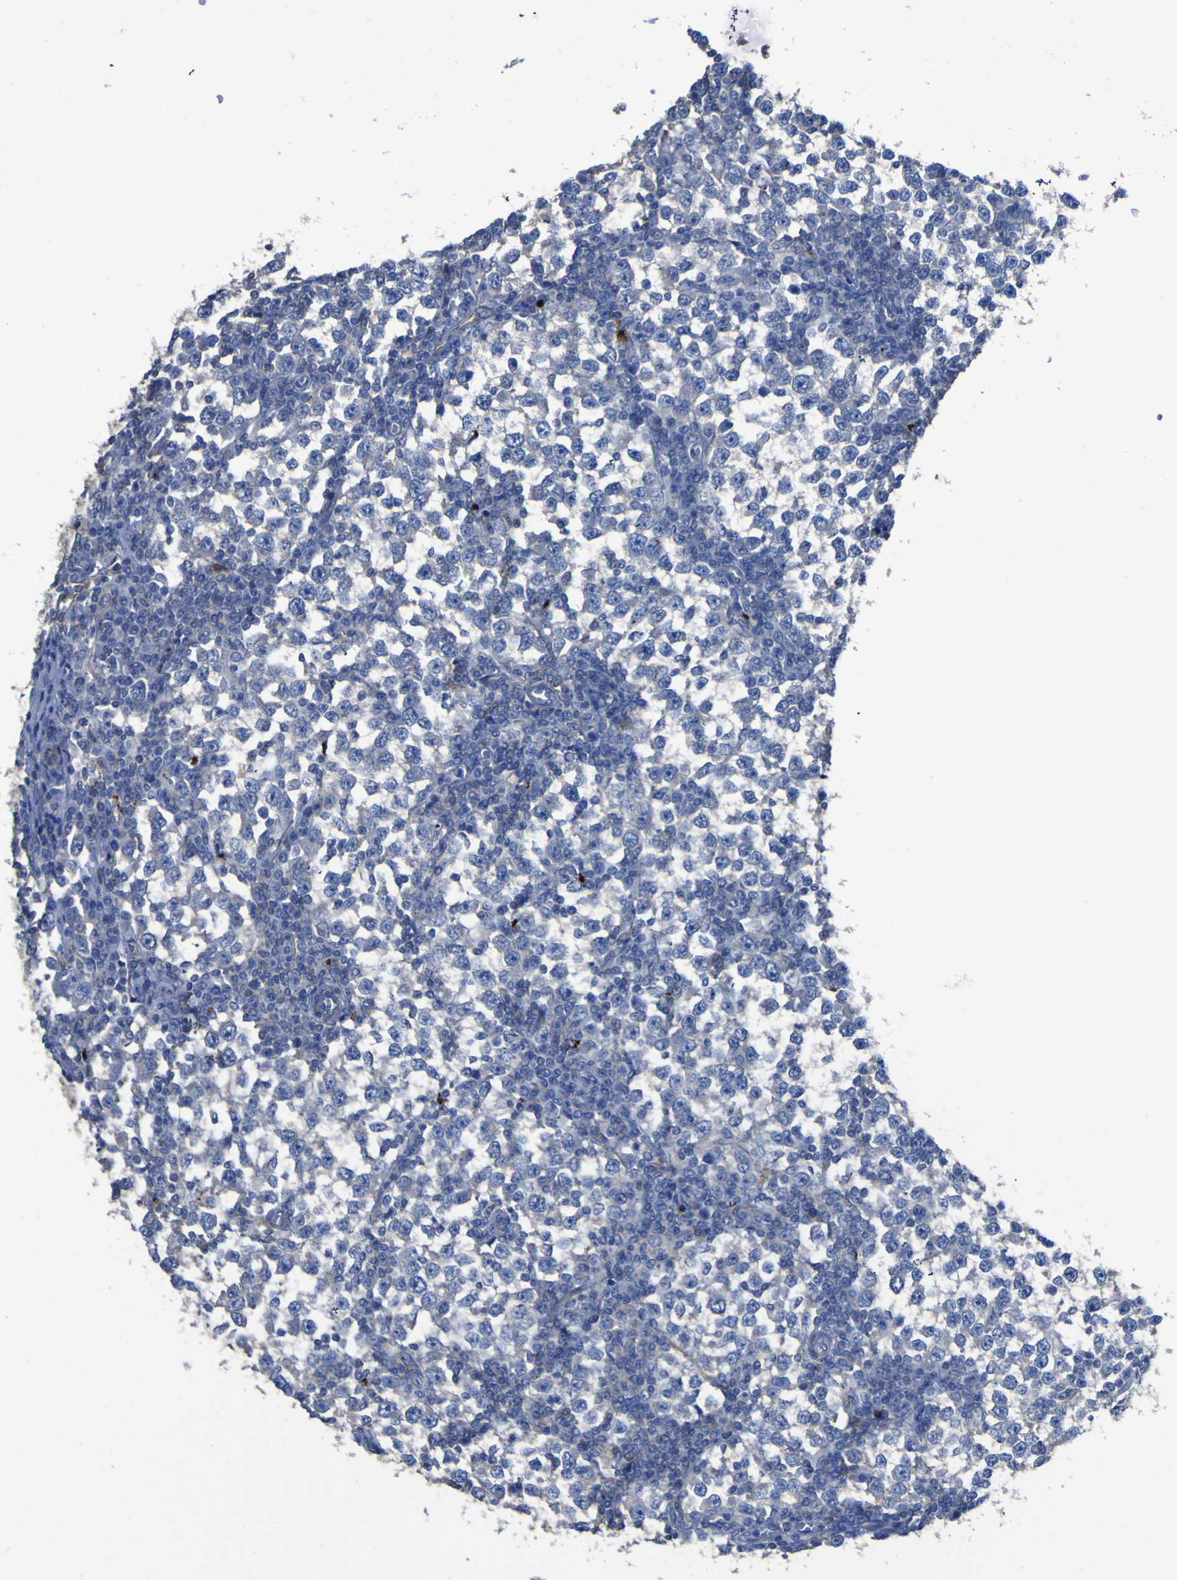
{"staining": {"intensity": "negative", "quantity": "none", "location": "none"}, "tissue": "testis cancer", "cell_type": "Tumor cells", "image_type": "cancer", "snomed": [{"axis": "morphology", "description": "Seminoma, NOS"}, {"axis": "topography", "description": "Testis"}], "caption": "The photomicrograph demonstrates no staining of tumor cells in testis seminoma. (Stains: DAB immunohistochemistry with hematoxylin counter stain, Microscopy: brightfield microscopy at high magnification).", "gene": "AGO4", "patient": {"sex": "male", "age": 65}}